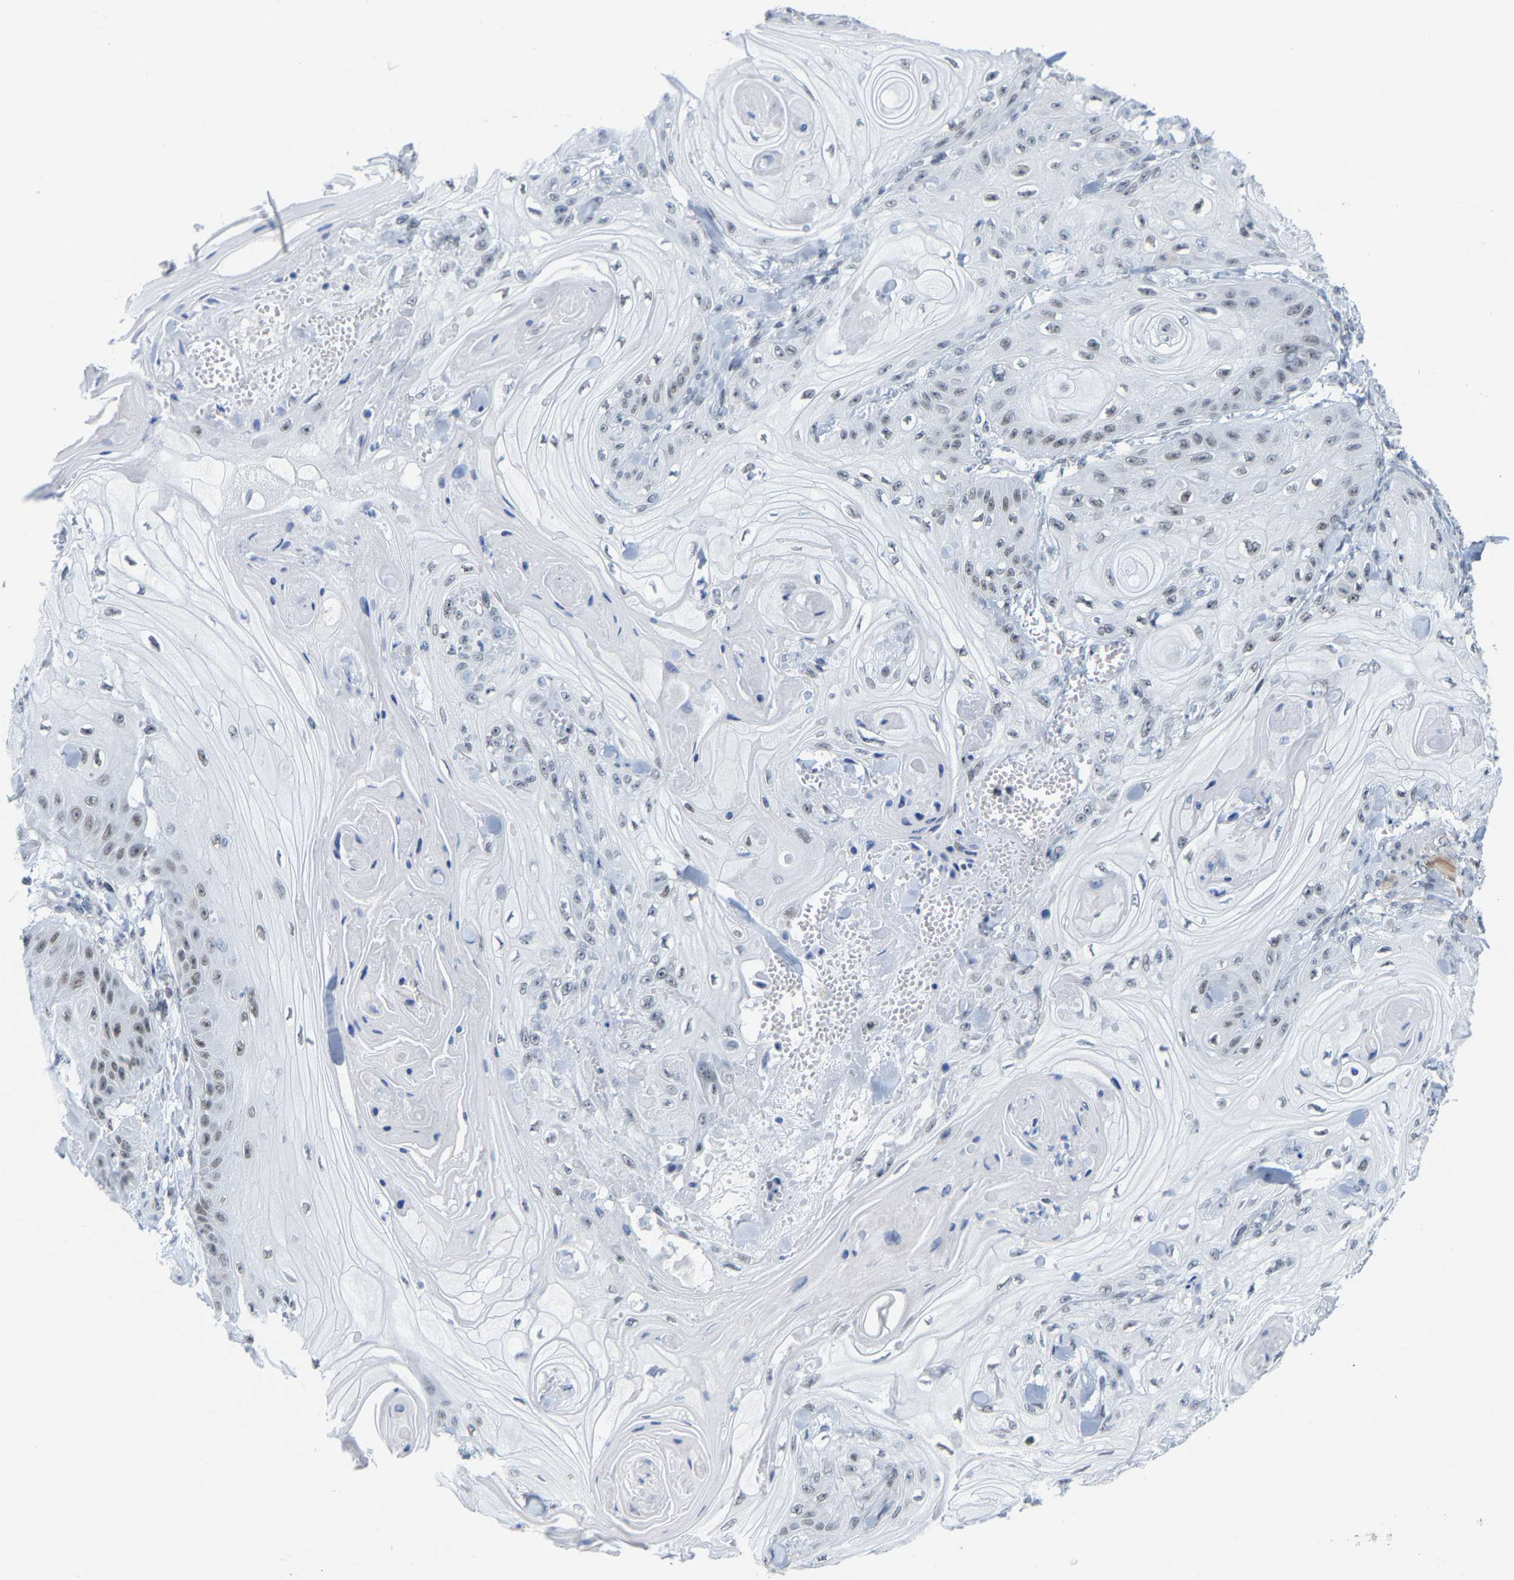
{"staining": {"intensity": "weak", "quantity": "<25%", "location": "nuclear"}, "tissue": "skin cancer", "cell_type": "Tumor cells", "image_type": "cancer", "snomed": [{"axis": "morphology", "description": "Squamous cell carcinoma, NOS"}, {"axis": "topography", "description": "Skin"}], "caption": "An IHC histopathology image of squamous cell carcinoma (skin) is shown. There is no staining in tumor cells of squamous cell carcinoma (skin).", "gene": "FAM180A", "patient": {"sex": "male", "age": 74}}